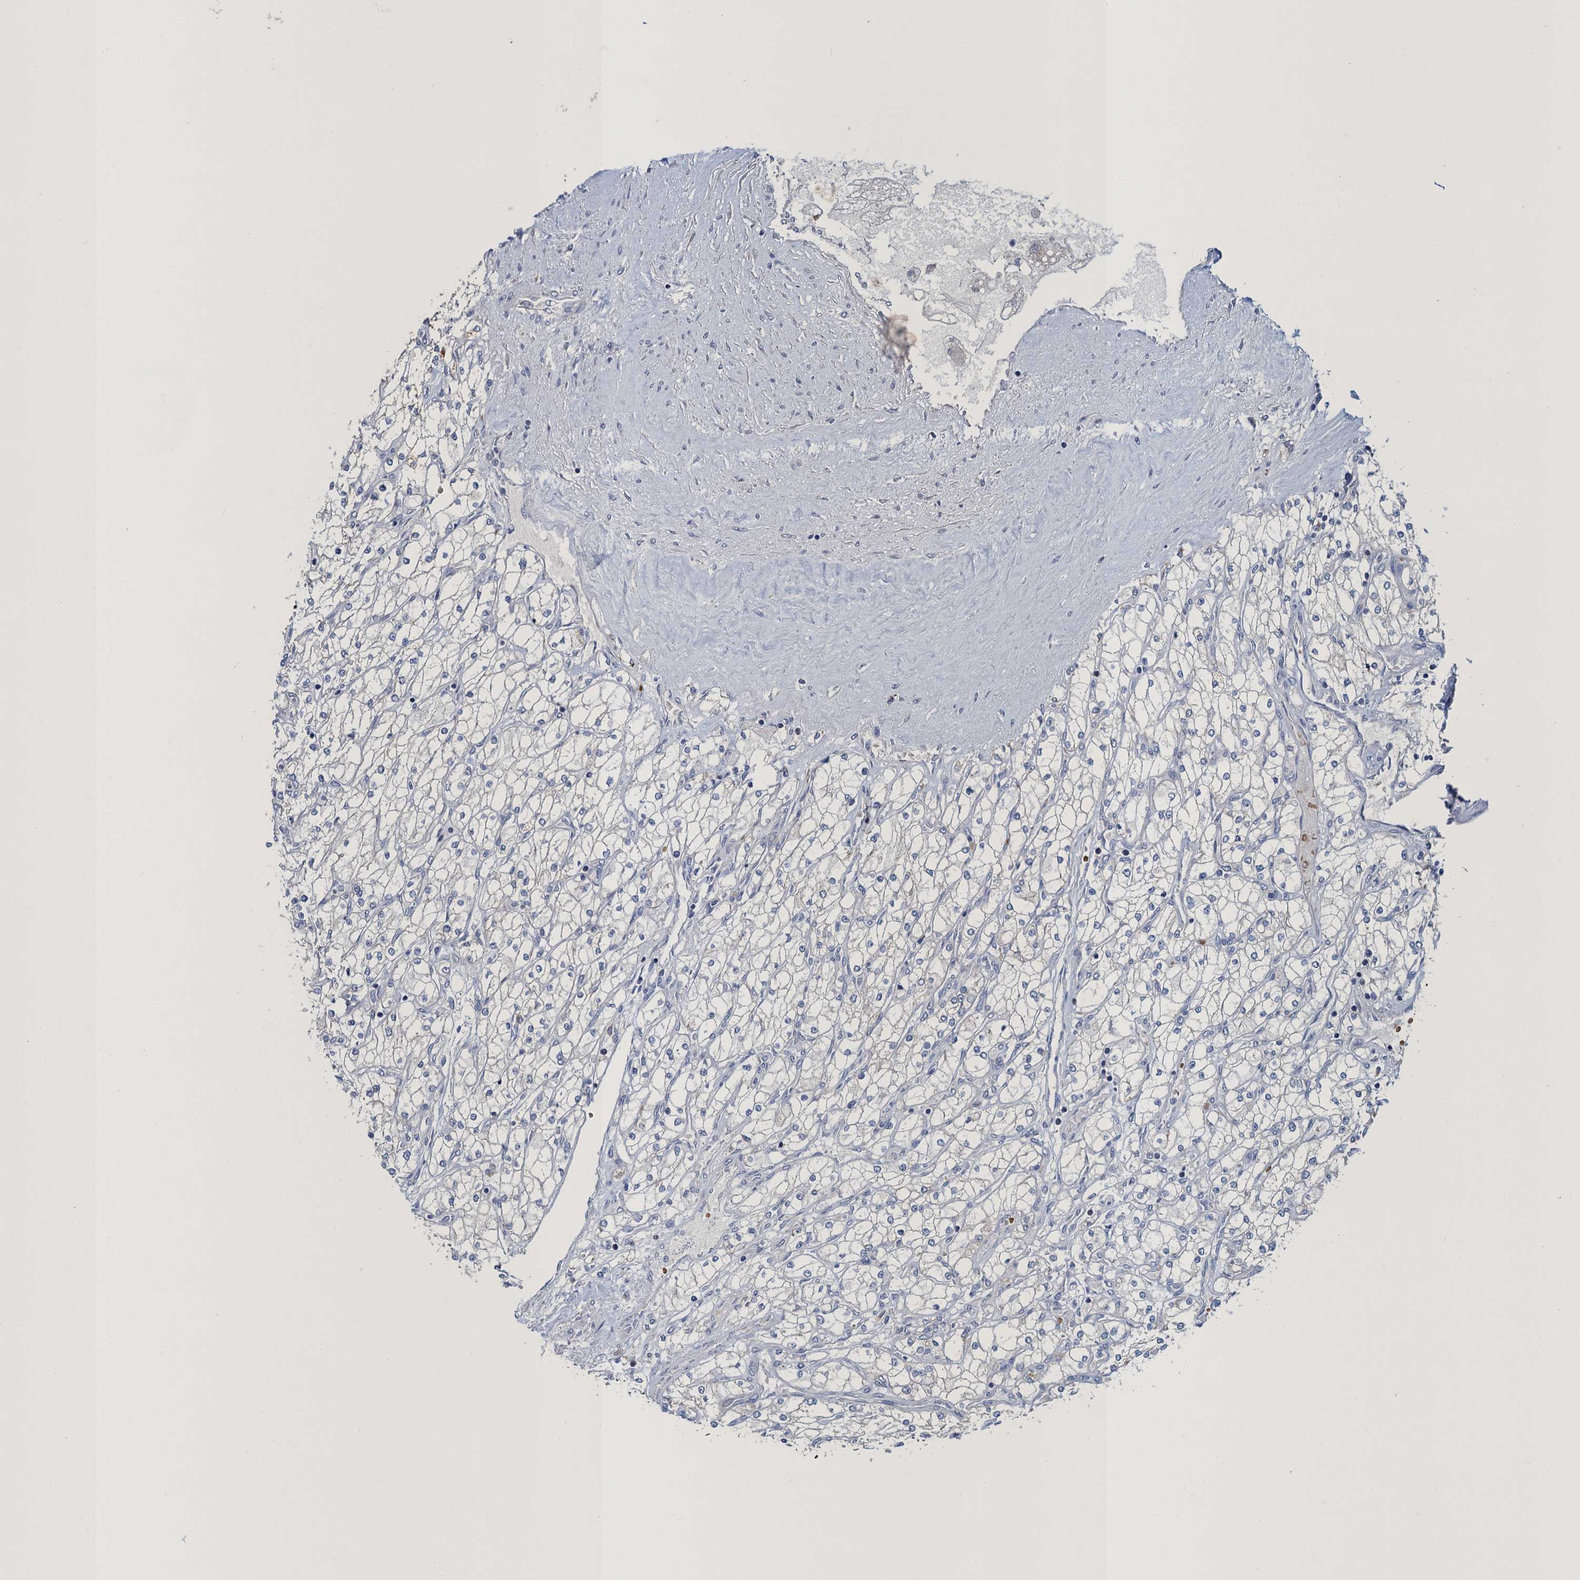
{"staining": {"intensity": "negative", "quantity": "none", "location": "none"}, "tissue": "renal cancer", "cell_type": "Tumor cells", "image_type": "cancer", "snomed": [{"axis": "morphology", "description": "Adenocarcinoma, NOS"}, {"axis": "topography", "description": "Kidney"}], "caption": "Protein analysis of renal cancer (adenocarcinoma) exhibits no significant expression in tumor cells.", "gene": "ATOSA", "patient": {"sex": "male", "age": 80}}